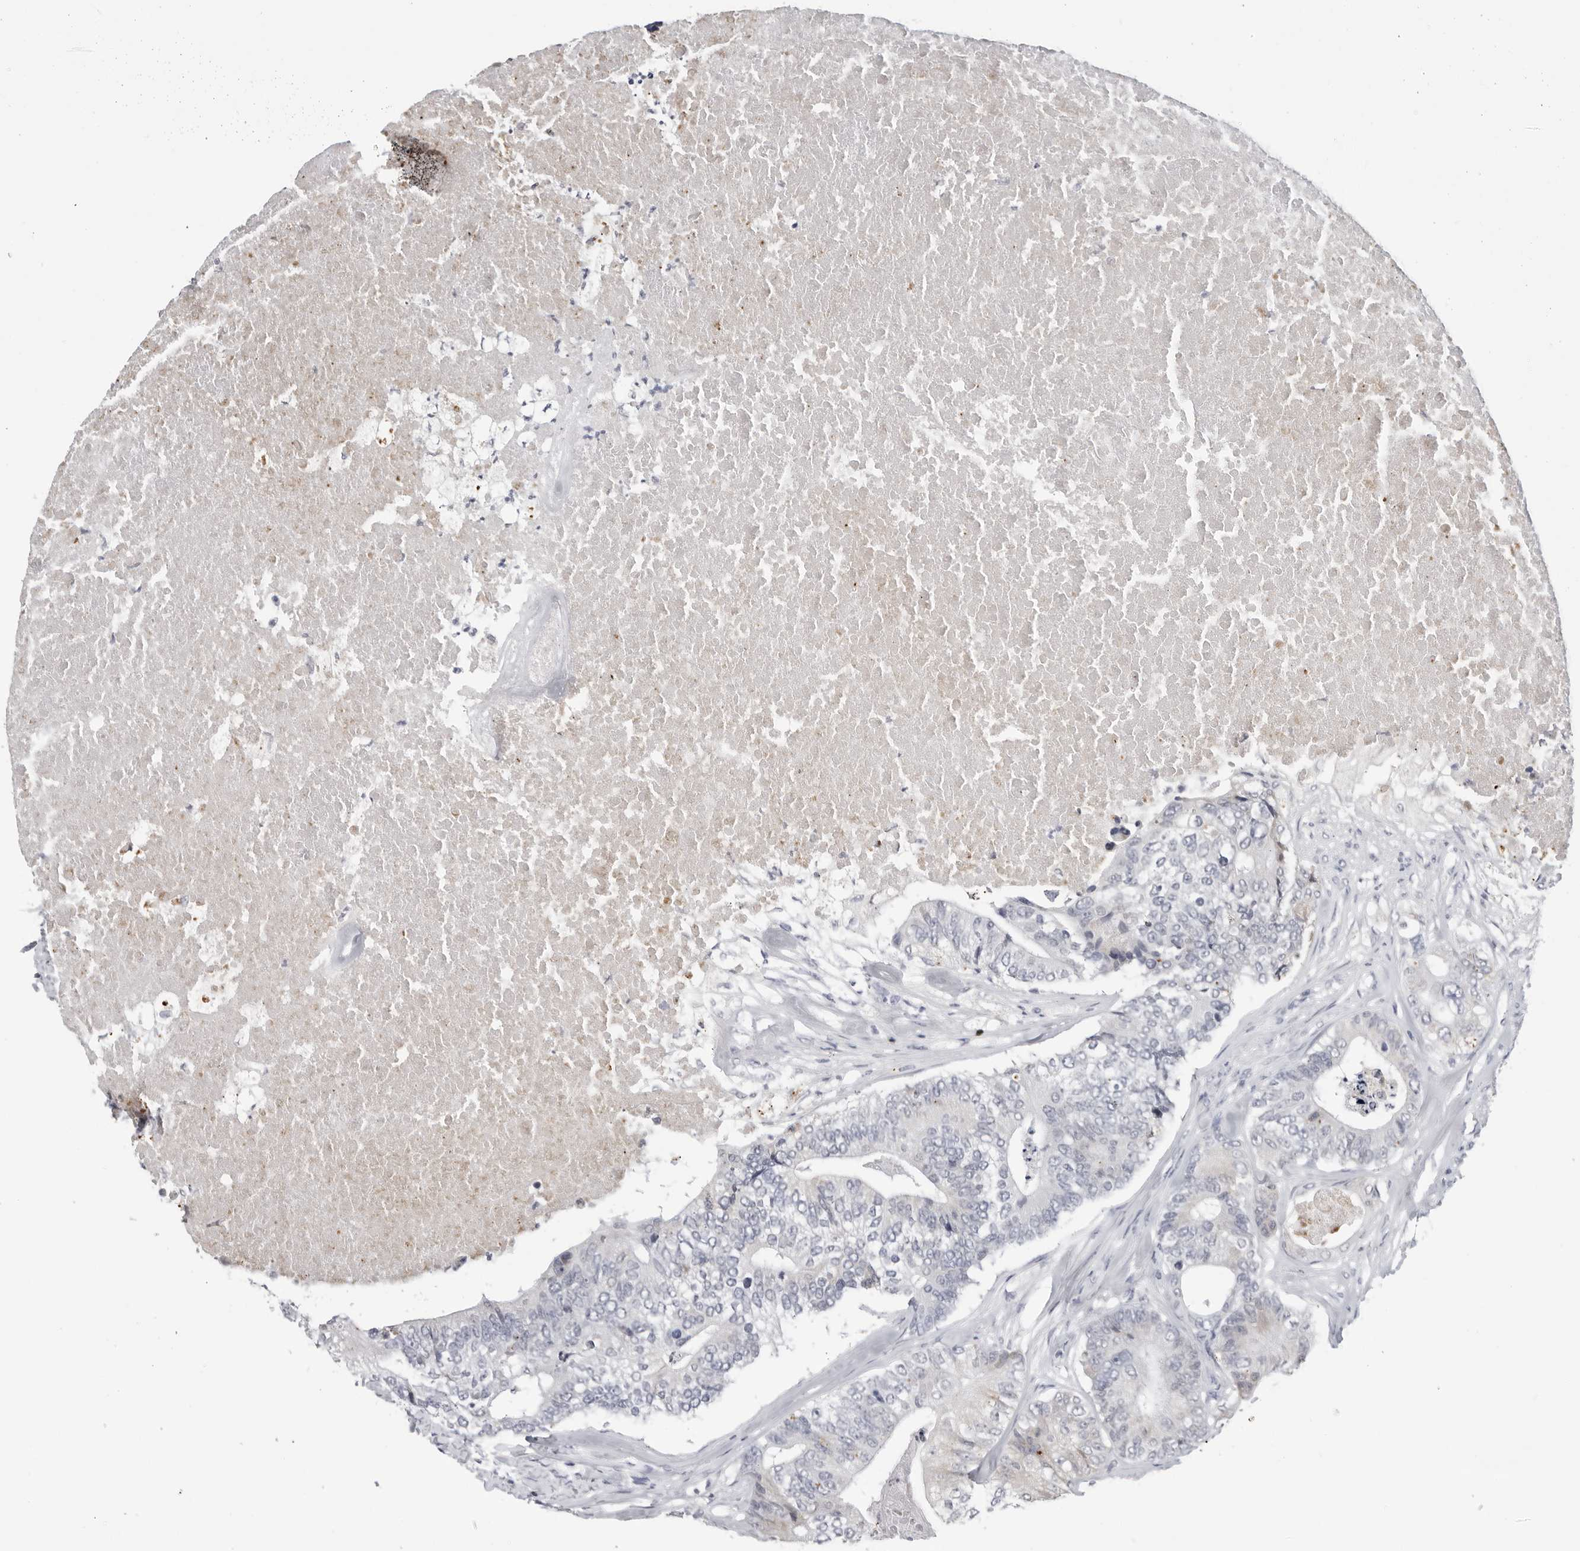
{"staining": {"intensity": "negative", "quantity": "none", "location": "none"}, "tissue": "colorectal cancer", "cell_type": "Tumor cells", "image_type": "cancer", "snomed": [{"axis": "morphology", "description": "Adenocarcinoma, NOS"}, {"axis": "topography", "description": "Colon"}], "caption": "Histopathology image shows no significant protein expression in tumor cells of adenocarcinoma (colorectal). (Immunohistochemistry (ihc), brightfield microscopy, high magnification).", "gene": "ZNF502", "patient": {"sex": "female", "age": 67}}